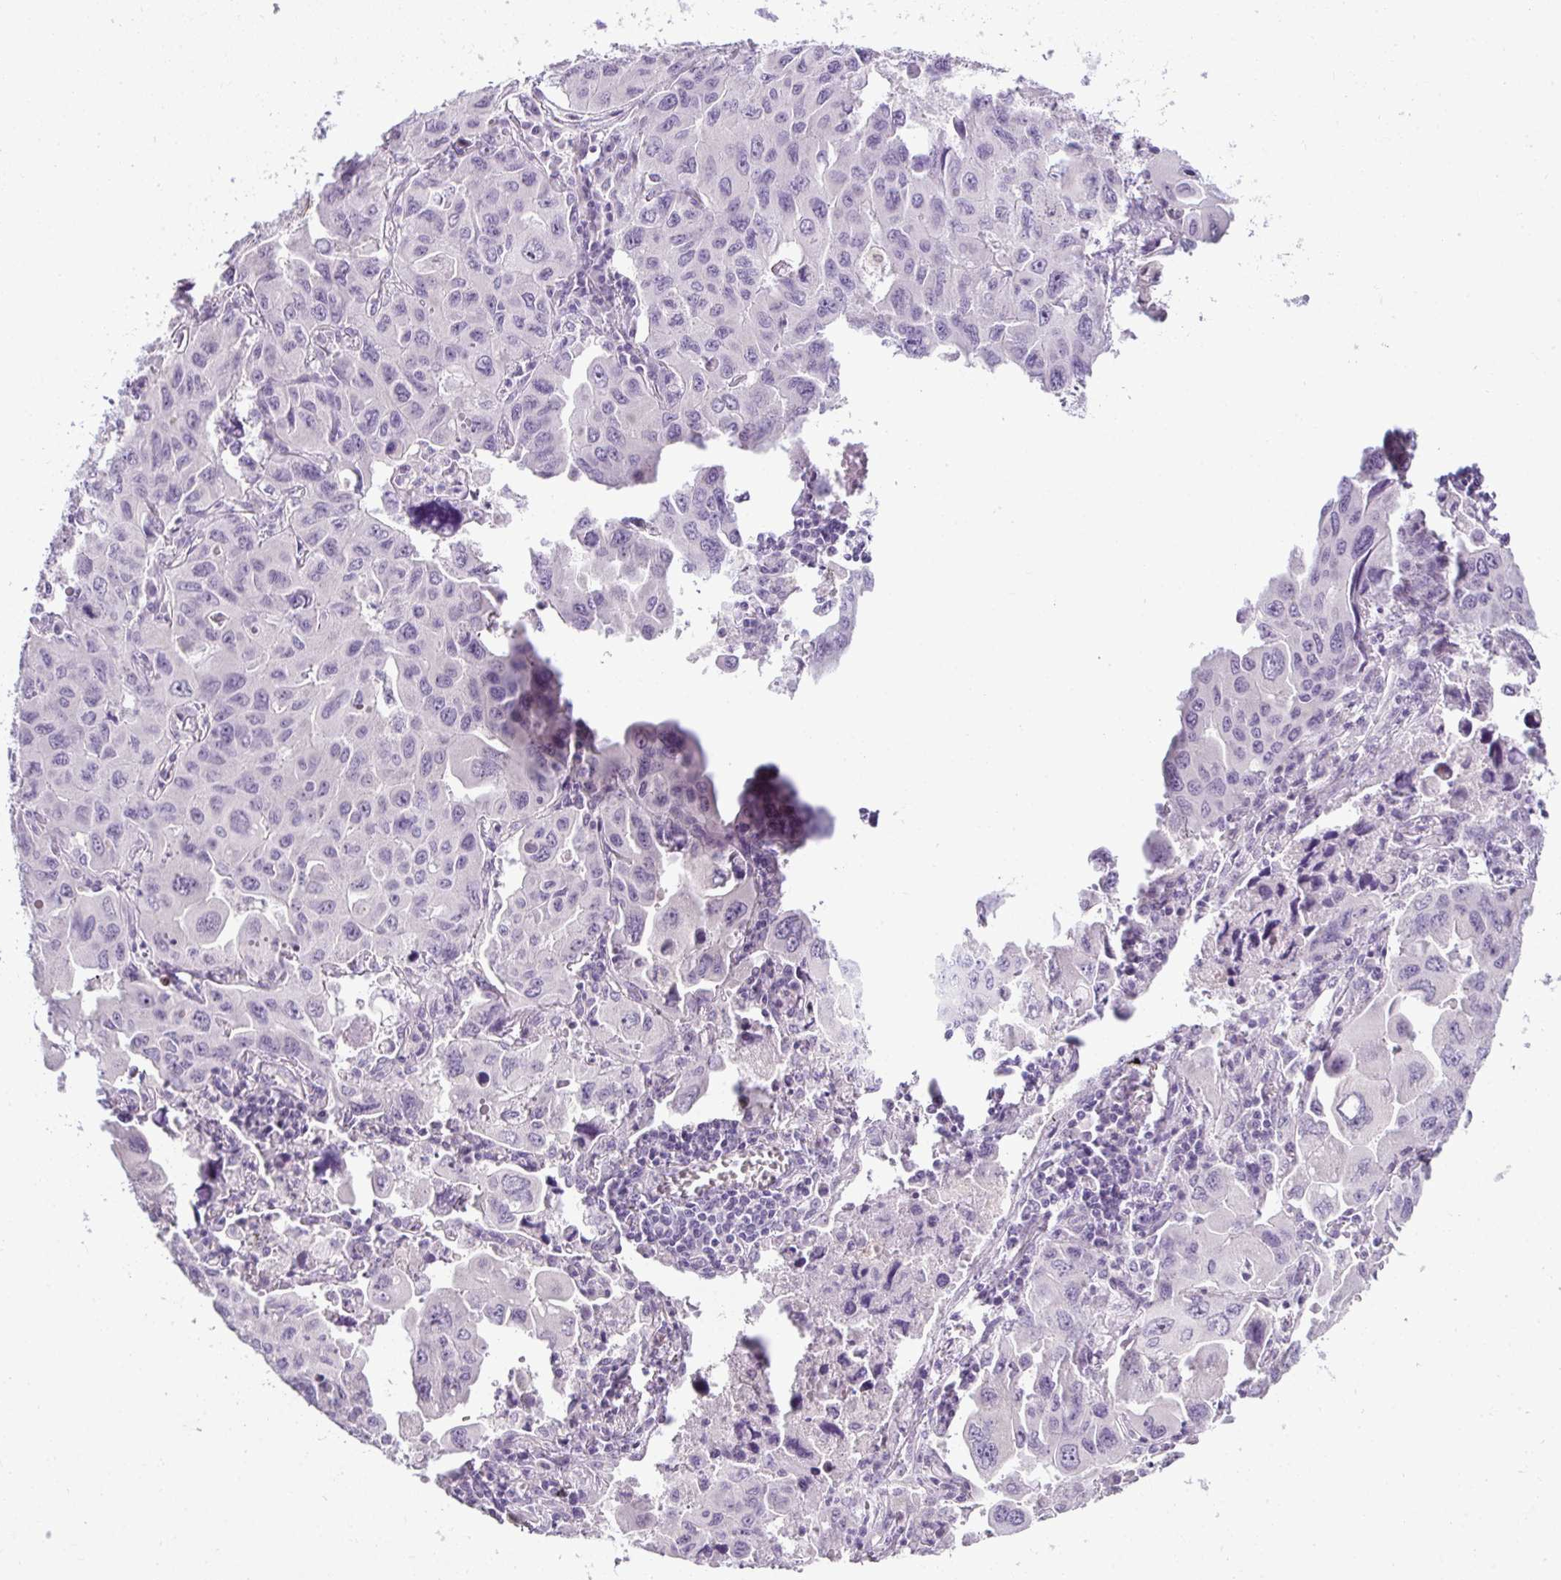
{"staining": {"intensity": "negative", "quantity": "none", "location": "none"}, "tissue": "lung cancer", "cell_type": "Tumor cells", "image_type": "cancer", "snomed": [{"axis": "morphology", "description": "Adenocarcinoma, NOS"}, {"axis": "topography", "description": "Lung"}], "caption": "The image displays no staining of tumor cells in lung adenocarcinoma.", "gene": "CMPK1", "patient": {"sex": "male", "age": 64}}